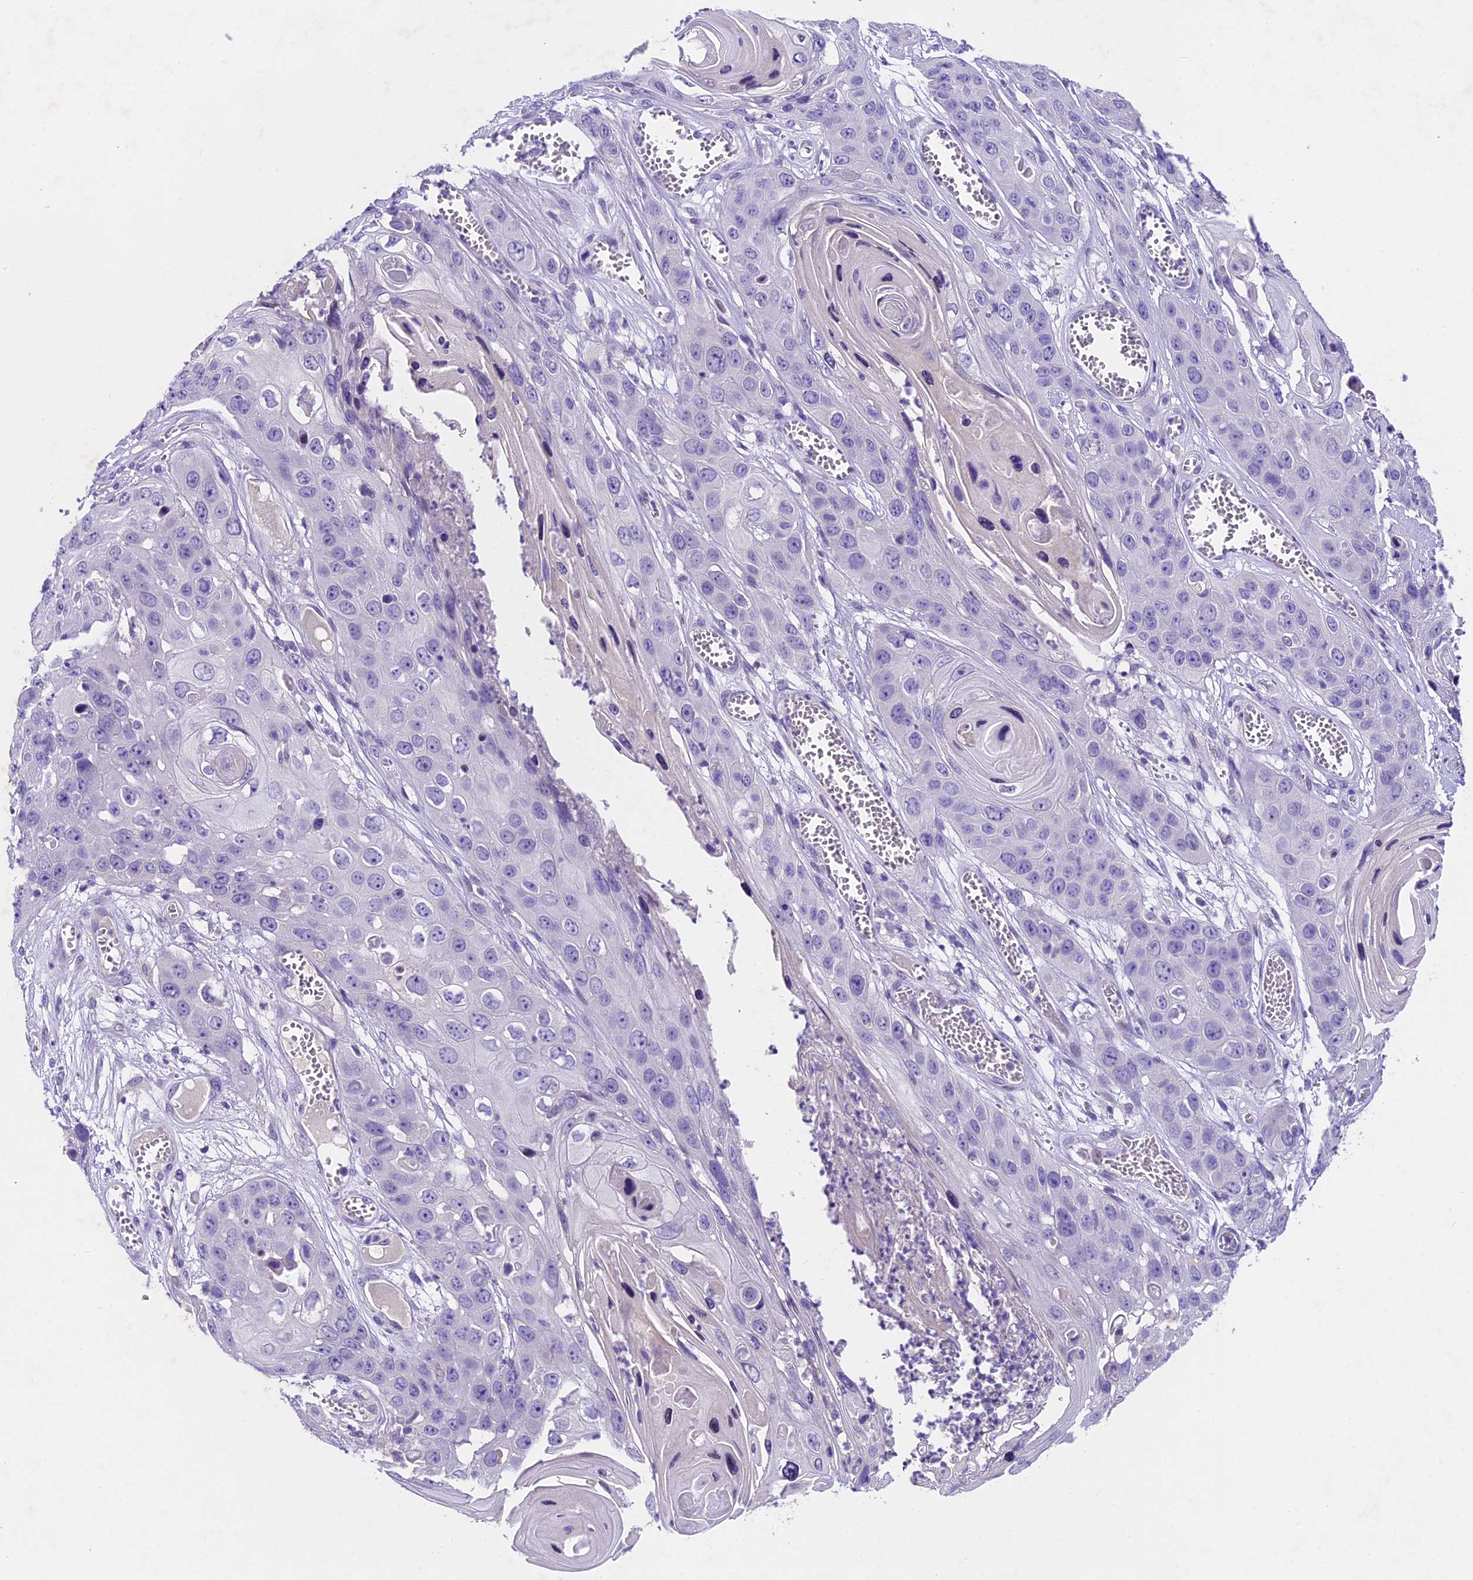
{"staining": {"intensity": "negative", "quantity": "none", "location": "none"}, "tissue": "skin cancer", "cell_type": "Tumor cells", "image_type": "cancer", "snomed": [{"axis": "morphology", "description": "Squamous cell carcinoma, NOS"}, {"axis": "topography", "description": "Skin"}], "caption": "DAB immunohistochemical staining of skin cancer demonstrates no significant staining in tumor cells.", "gene": "IFT140", "patient": {"sex": "male", "age": 55}}